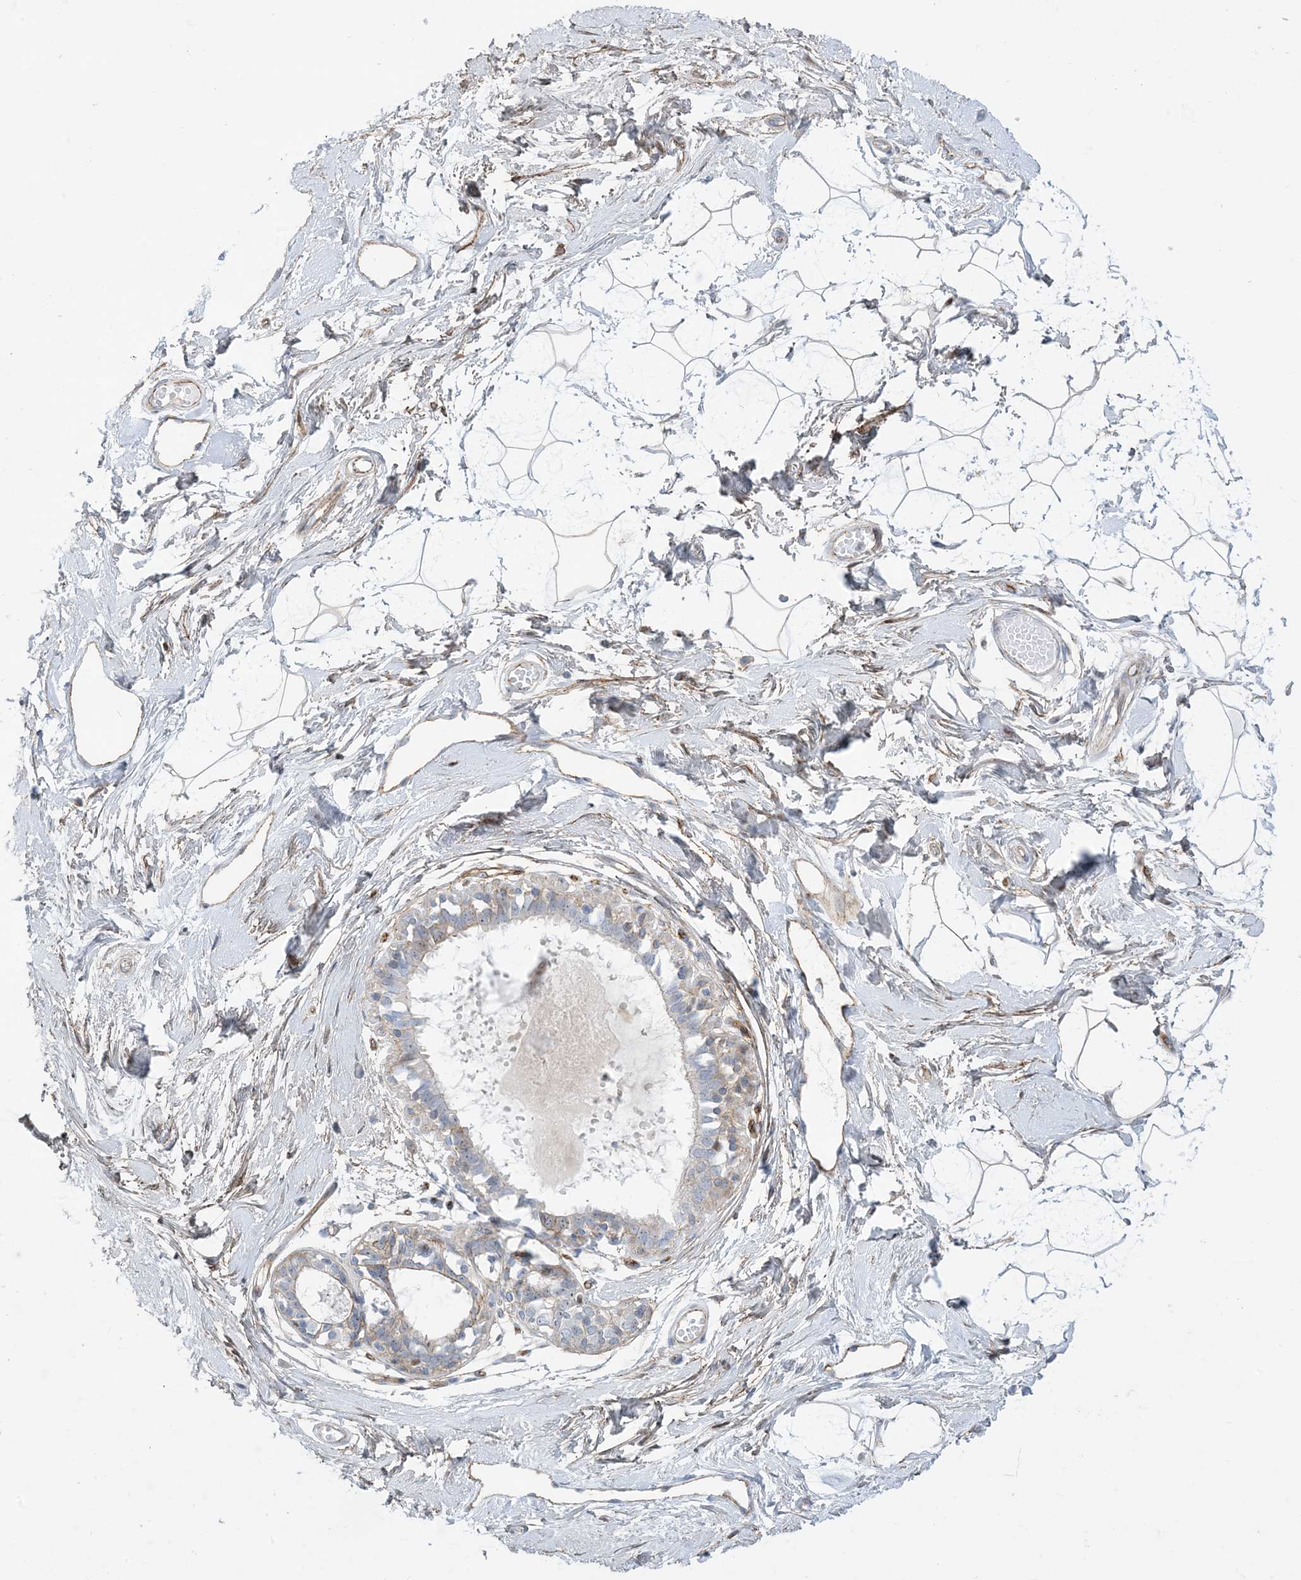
{"staining": {"intensity": "negative", "quantity": "none", "location": "none"}, "tissue": "breast", "cell_type": "Adipocytes", "image_type": "normal", "snomed": [{"axis": "morphology", "description": "Normal tissue, NOS"}, {"axis": "topography", "description": "Breast"}], "caption": "This is a micrograph of immunohistochemistry staining of unremarkable breast, which shows no expression in adipocytes.", "gene": "MARS2", "patient": {"sex": "female", "age": 45}}